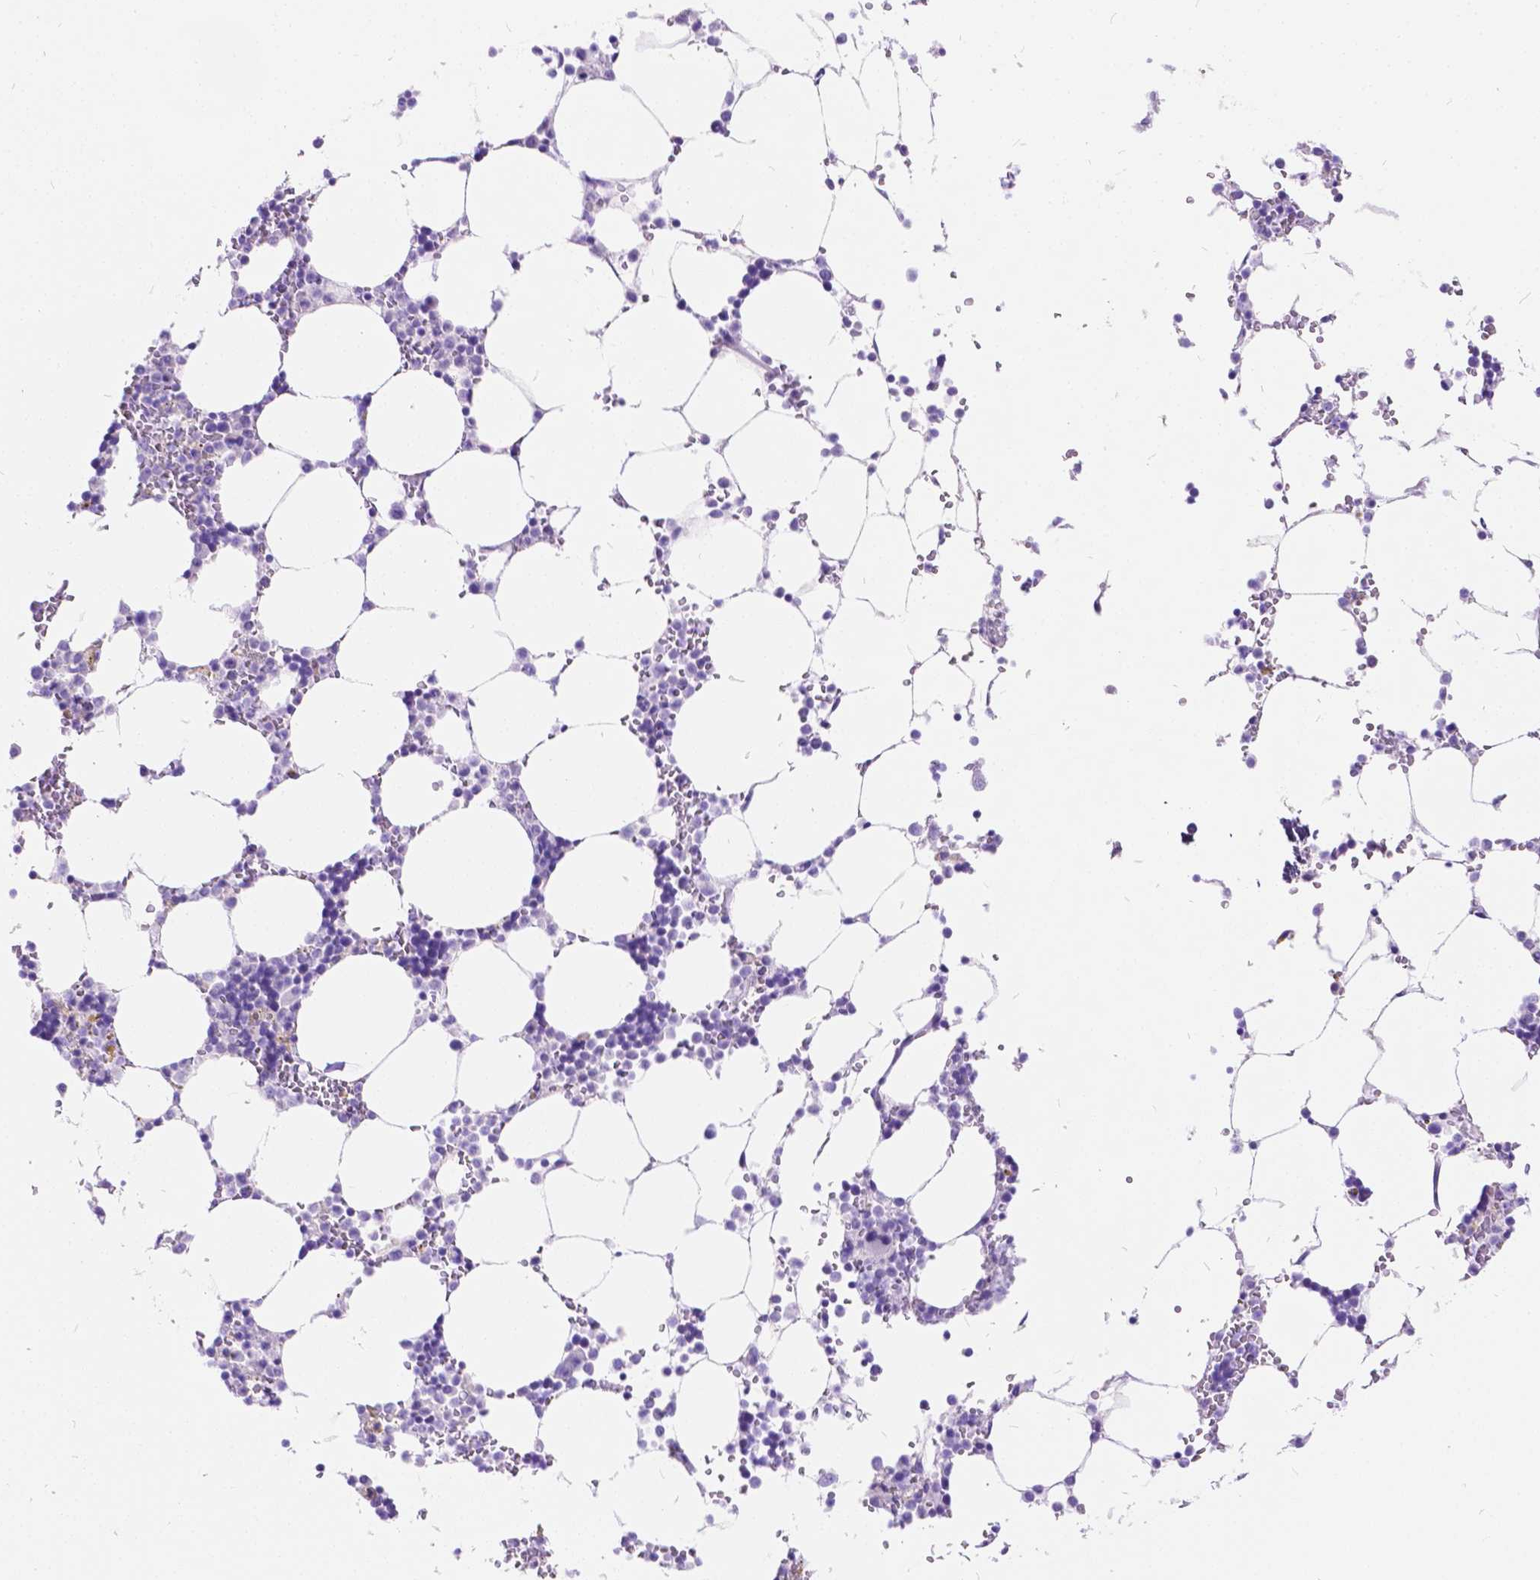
{"staining": {"intensity": "negative", "quantity": "none", "location": "none"}, "tissue": "bone marrow", "cell_type": "Hematopoietic cells", "image_type": "normal", "snomed": [{"axis": "morphology", "description": "Normal tissue, NOS"}, {"axis": "topography", "description": "Bone marrow"}], "caption": "Hematopoietic cells are negative for protein expression in benign human bone marrow. (DAB immunohistochemistry with hematoxylin counter stain).", "gene": "CHRM1", "patient": {"sex": "male", "age": 64}}